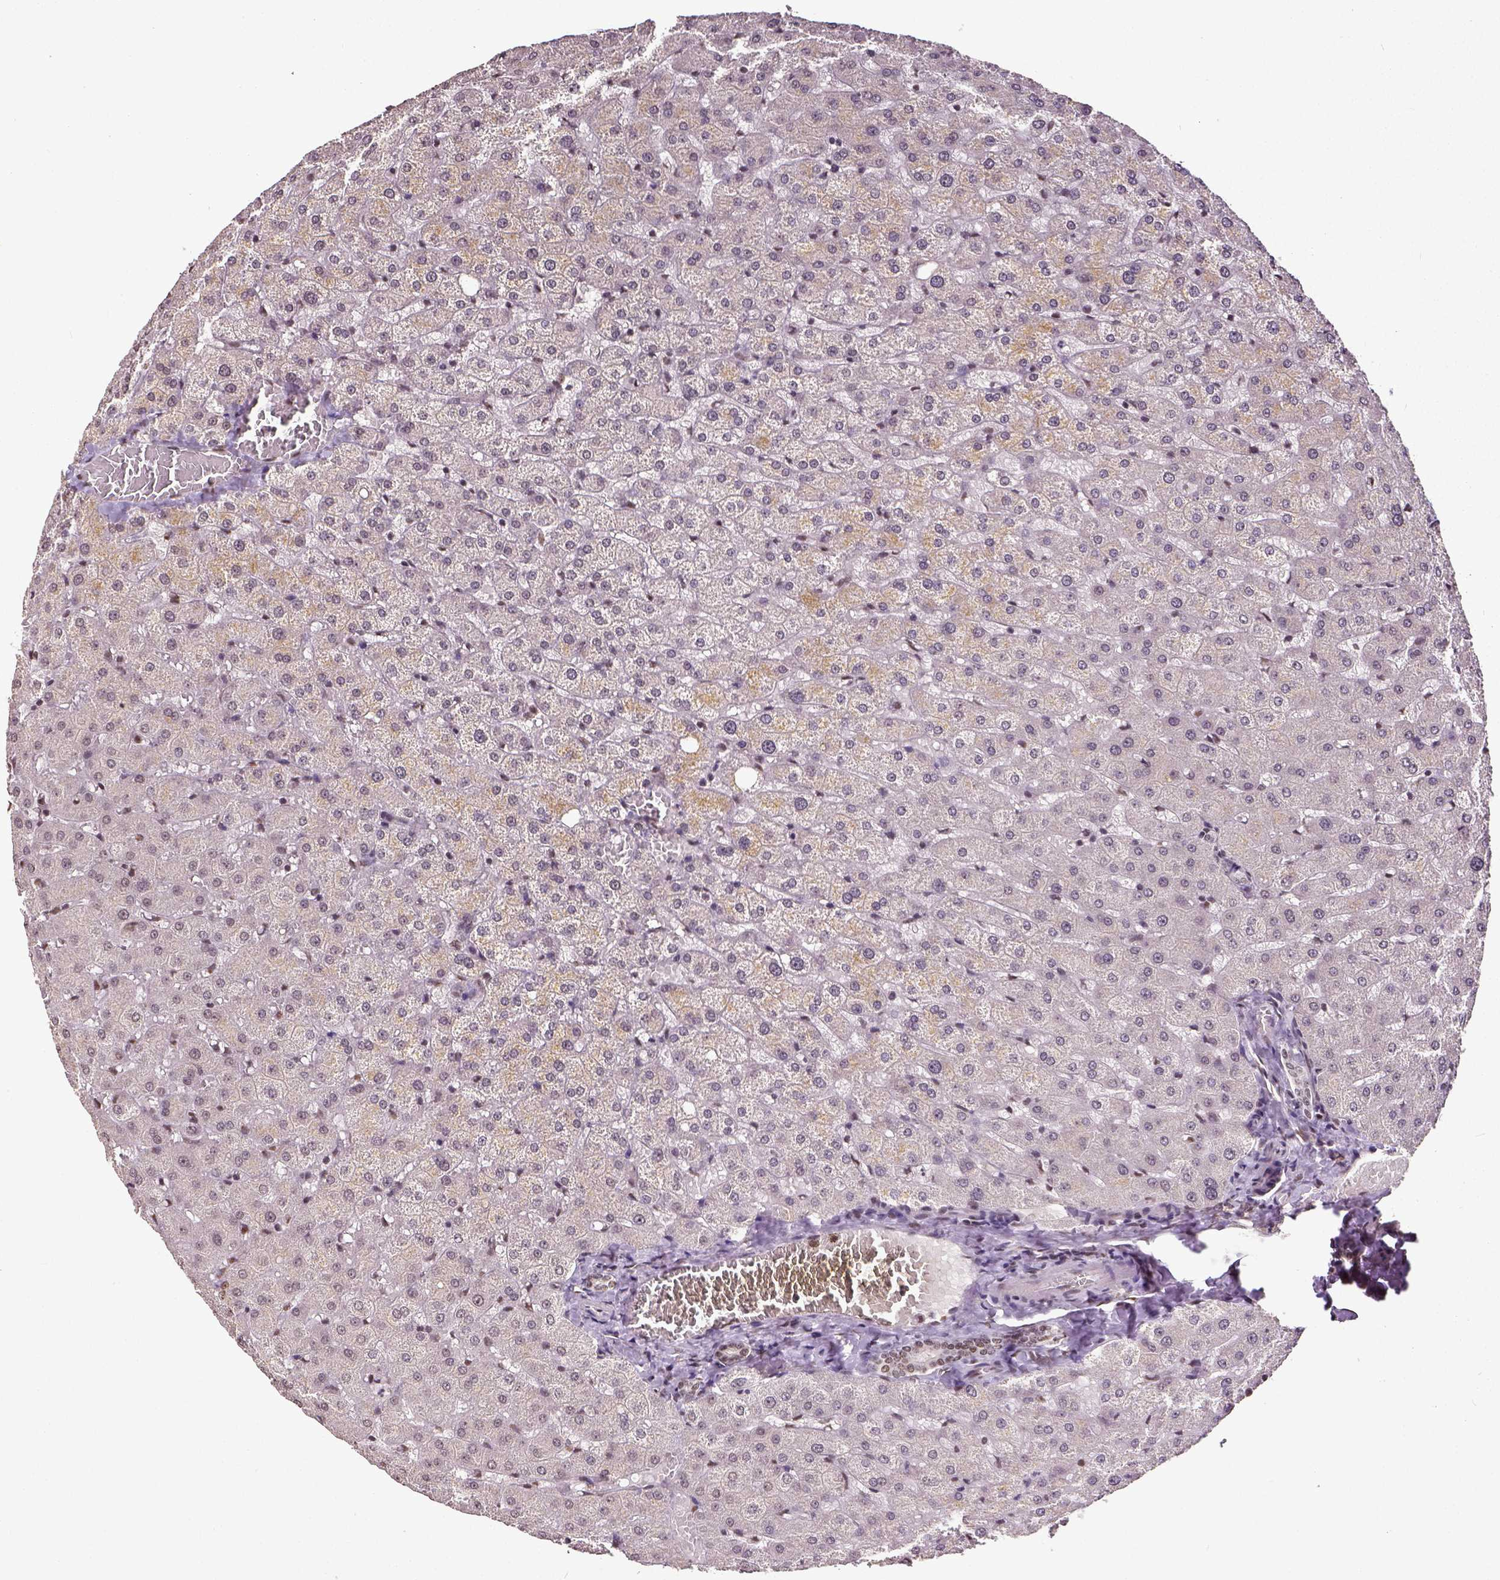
{"staining": {"intensity": "weak", "quantity": "25%-75%", "location": "nuclear"}, "tissue": "liver", "cell_type": "Cholangiocytes", "image_type": "normal", "snomed": [{"axis": "morphology", "description": "Normal tissue, NOS"}, {"axis": "topography", "description": "Liver"}], "caption": "Liver stained with DAB IHC shows low levels of weak nuclear positivity in about 25%-75% of cholangiocytes. Using DAB (brown) and hematoxylin (blue) stains, captured at high magnification using brightfield microscopy.", "gene": "ATRX", "patient": {"sex": "female", "age": 50}}